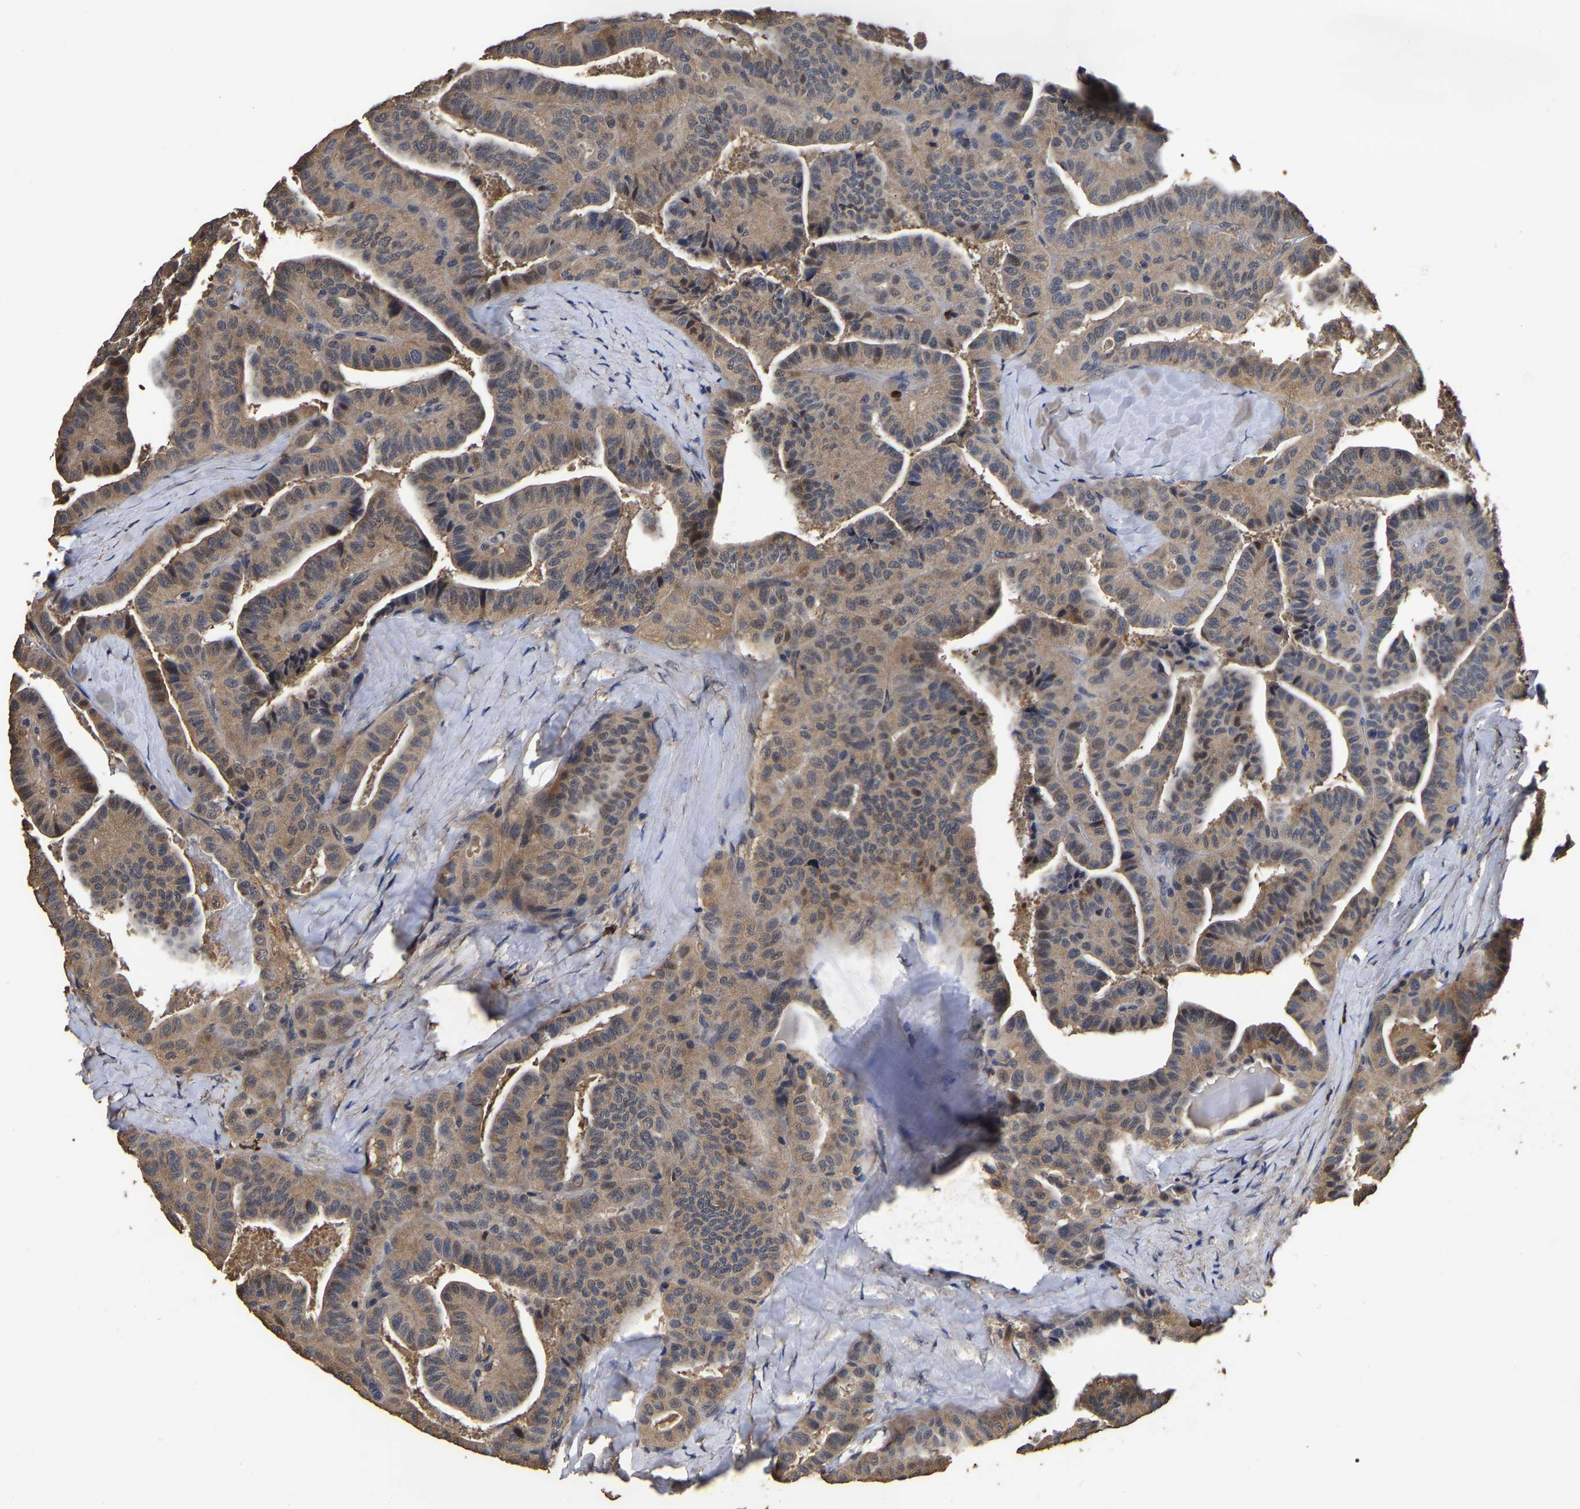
{"staining": {"intensity": "weak", "quantity": ">75%", "location": "cytoplasmic/membranous"}, "tissue": "thyroid cancer", "cell_type": "Tumor cells", "image_type": "cancer", "snomed": [{"axis": "morphology", "description": "Papillary adenocarcinoma, NOS"}, {"axis": "topography", "description": "Thyroid gland"}], "caption": "This histopathology image reveals immunohistochemistry (IHC) staining of human thyroid papillary adenocarcinoma, with low weak cytoplasmic/membranous expression in about >75% of tumor cells.", "gene": "STK32C", "patient": {"sex": "male", "age": 77}}